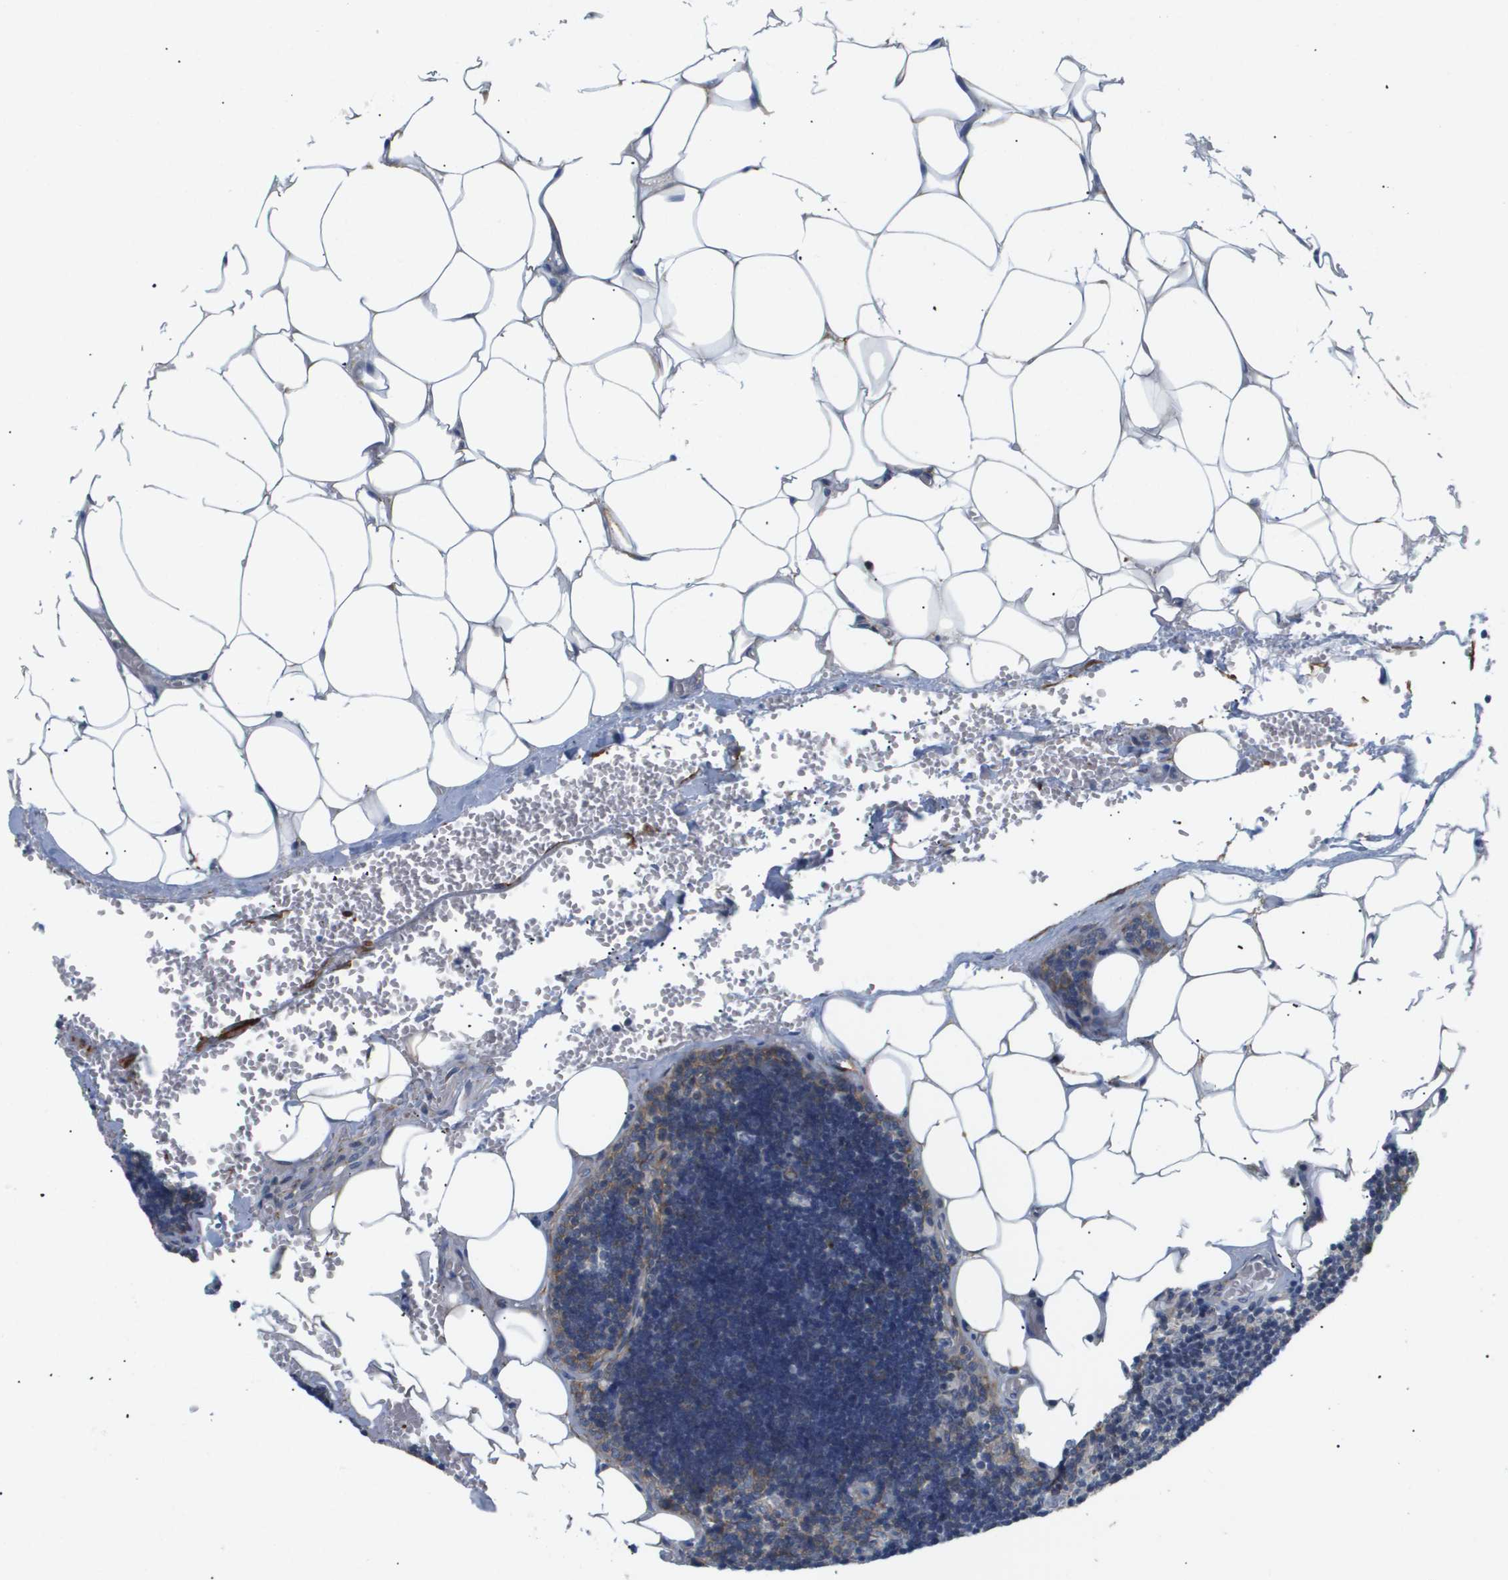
{"staining": {"intensity": "moderate", "quantity": "25%-75%", "location": "cytoplasmic/membranous"}, "tissue": "lymph node", "cell_type": "Germinal center cells", "image_type": "normal", "snomed": [{"axis": "morphology", "description": "Normal tissue, NOS"}, {"axis": "topography", "description": "Lymph node"}], "caption": "Protein analysis of normal lymph node shows moderate cytoplasmic/membranous staining in about 25%-75% of germinal center cells. Immunohistochemistry (ihc) stains the protein in brown and the nuclei are stained blue.", "gene": "OTUD5", "patient": {"sex": "male", "age": 33}}